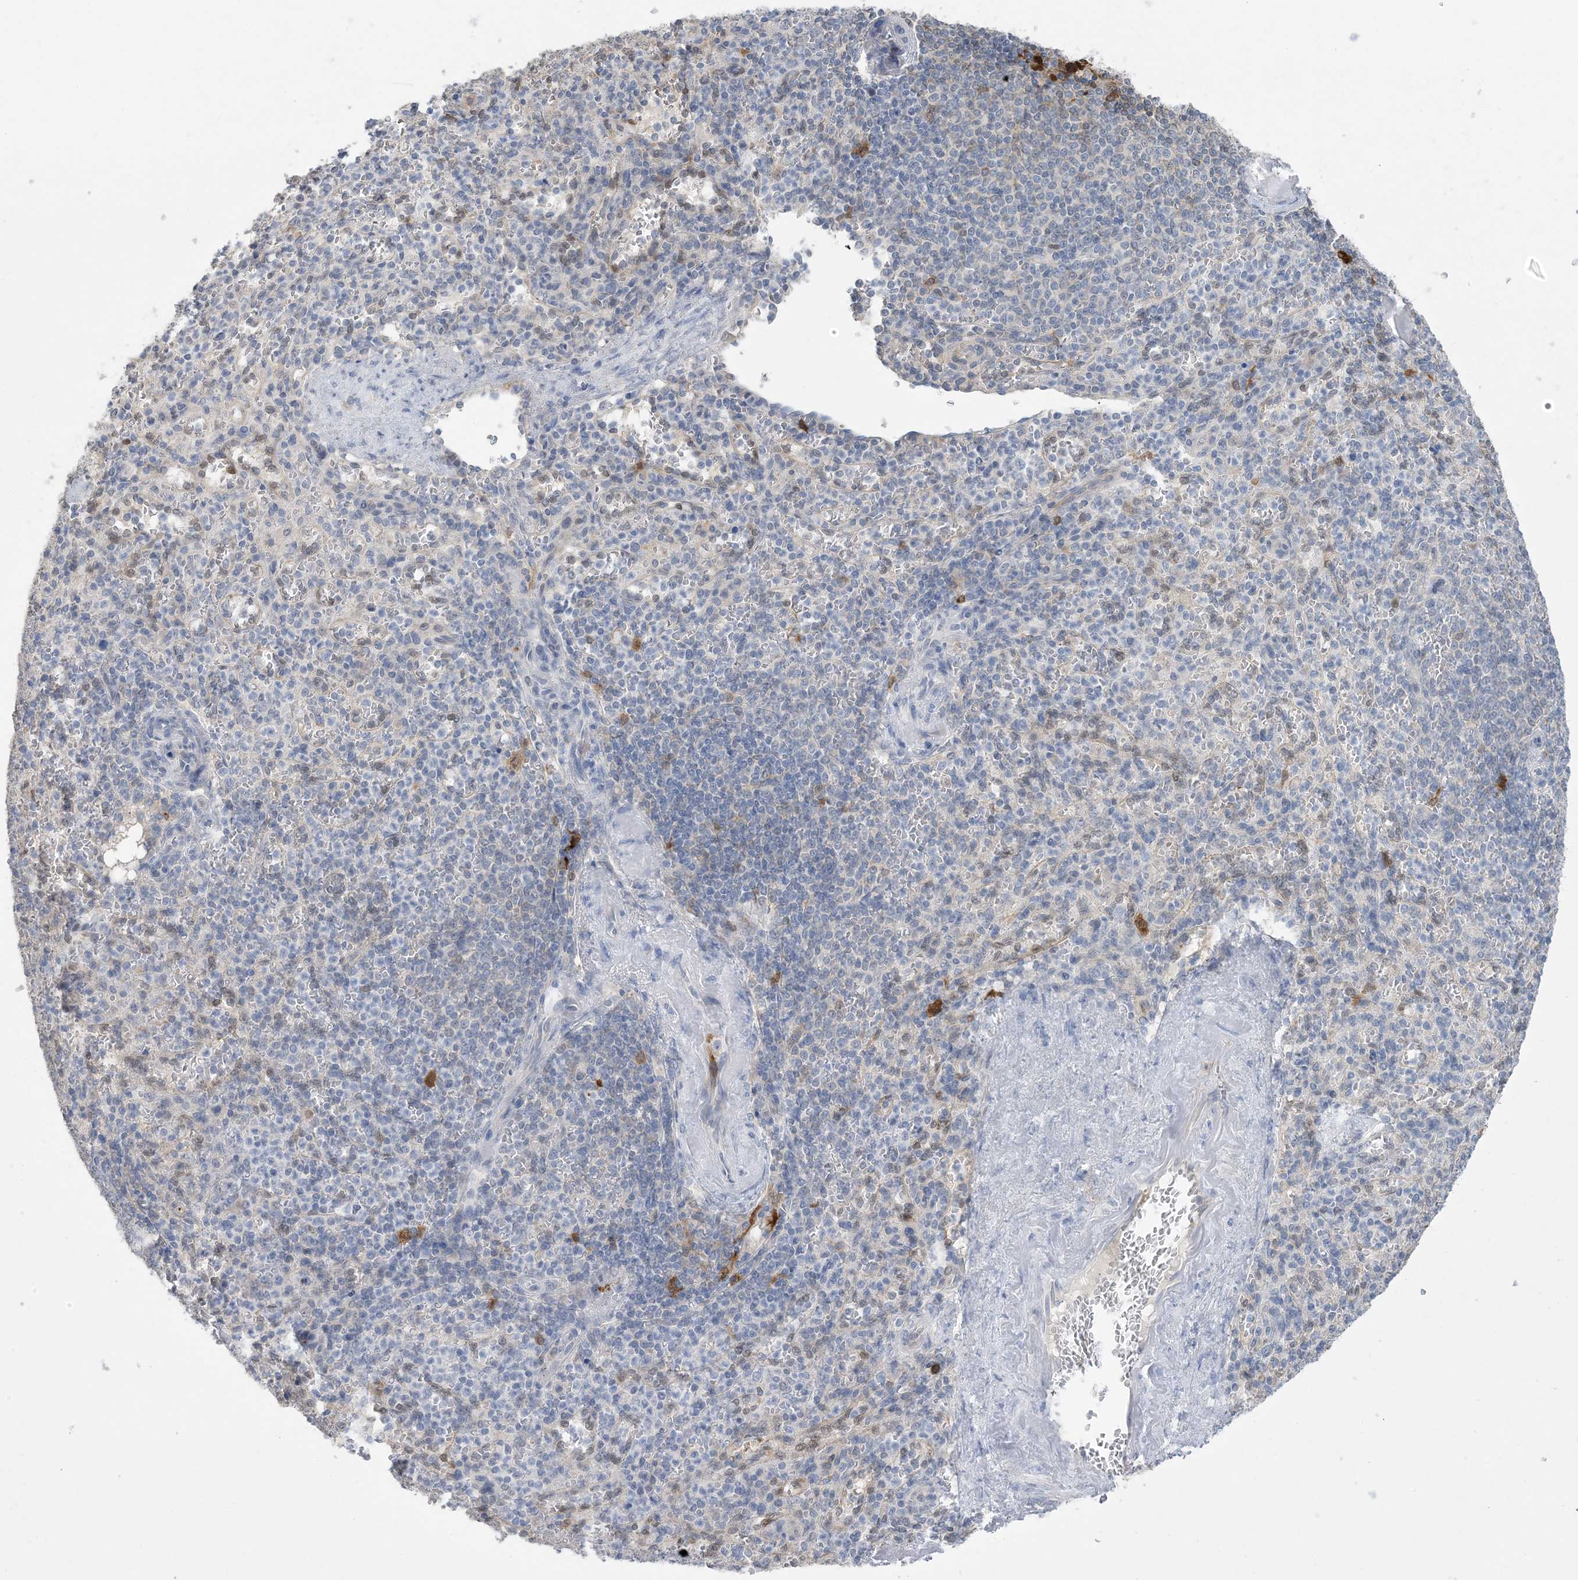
{"staining": {"intensity": "negative", "quantity": "none", "location": "none"}, "tissue": "spleen", "cell_type": "Cells in red pulp", "image_type": "normal", "snomed": [{"axis": "morphology", "description": "Normal tissue, NOS"}, {"axis": "topography", "description": "Spleen"}], "caption": "Protein analysis of normal spleen displays no significant positivity in cells in red pulp.", "gene": "HMGCS1", "patient": {"sex": "female", "age": 74}}